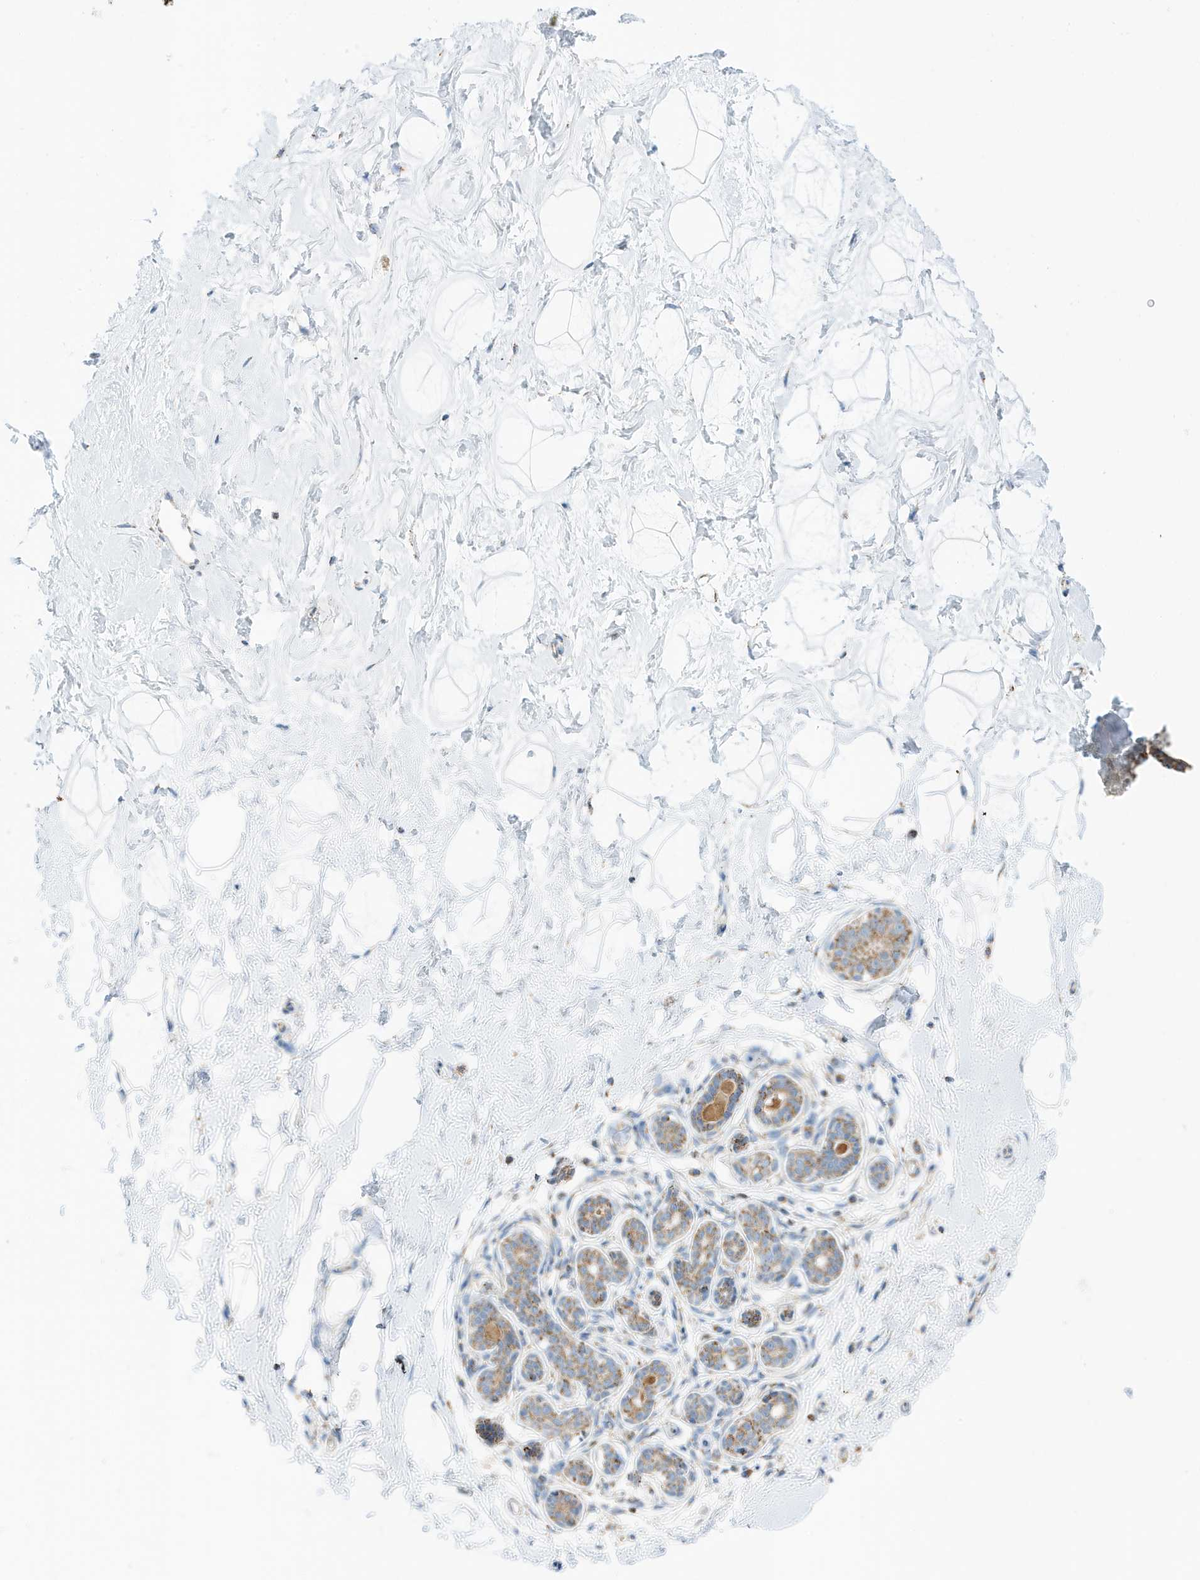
{"staining": {"intensity": "negative", "quantity": "none", "location": "none"}, "tissue": "breast", "cell_type": "Adipocytes", "image_type": "normal", "snomed": [{"axis": "morphology", "description": "Normal tissue, NOS"}, {"axis": "morphology", "description": "Adenoma, NOS"}, {"axis": "topography", "description": "Breast"}], "caption": "Normal breast was stained to show a protein in brown. There is no significant expression in adipocytes. (Immunohistochemistry, brightfield microscopy, high magnification).", "gene": "CAPN13", "patient": {"sex": "female", "age": 23}}